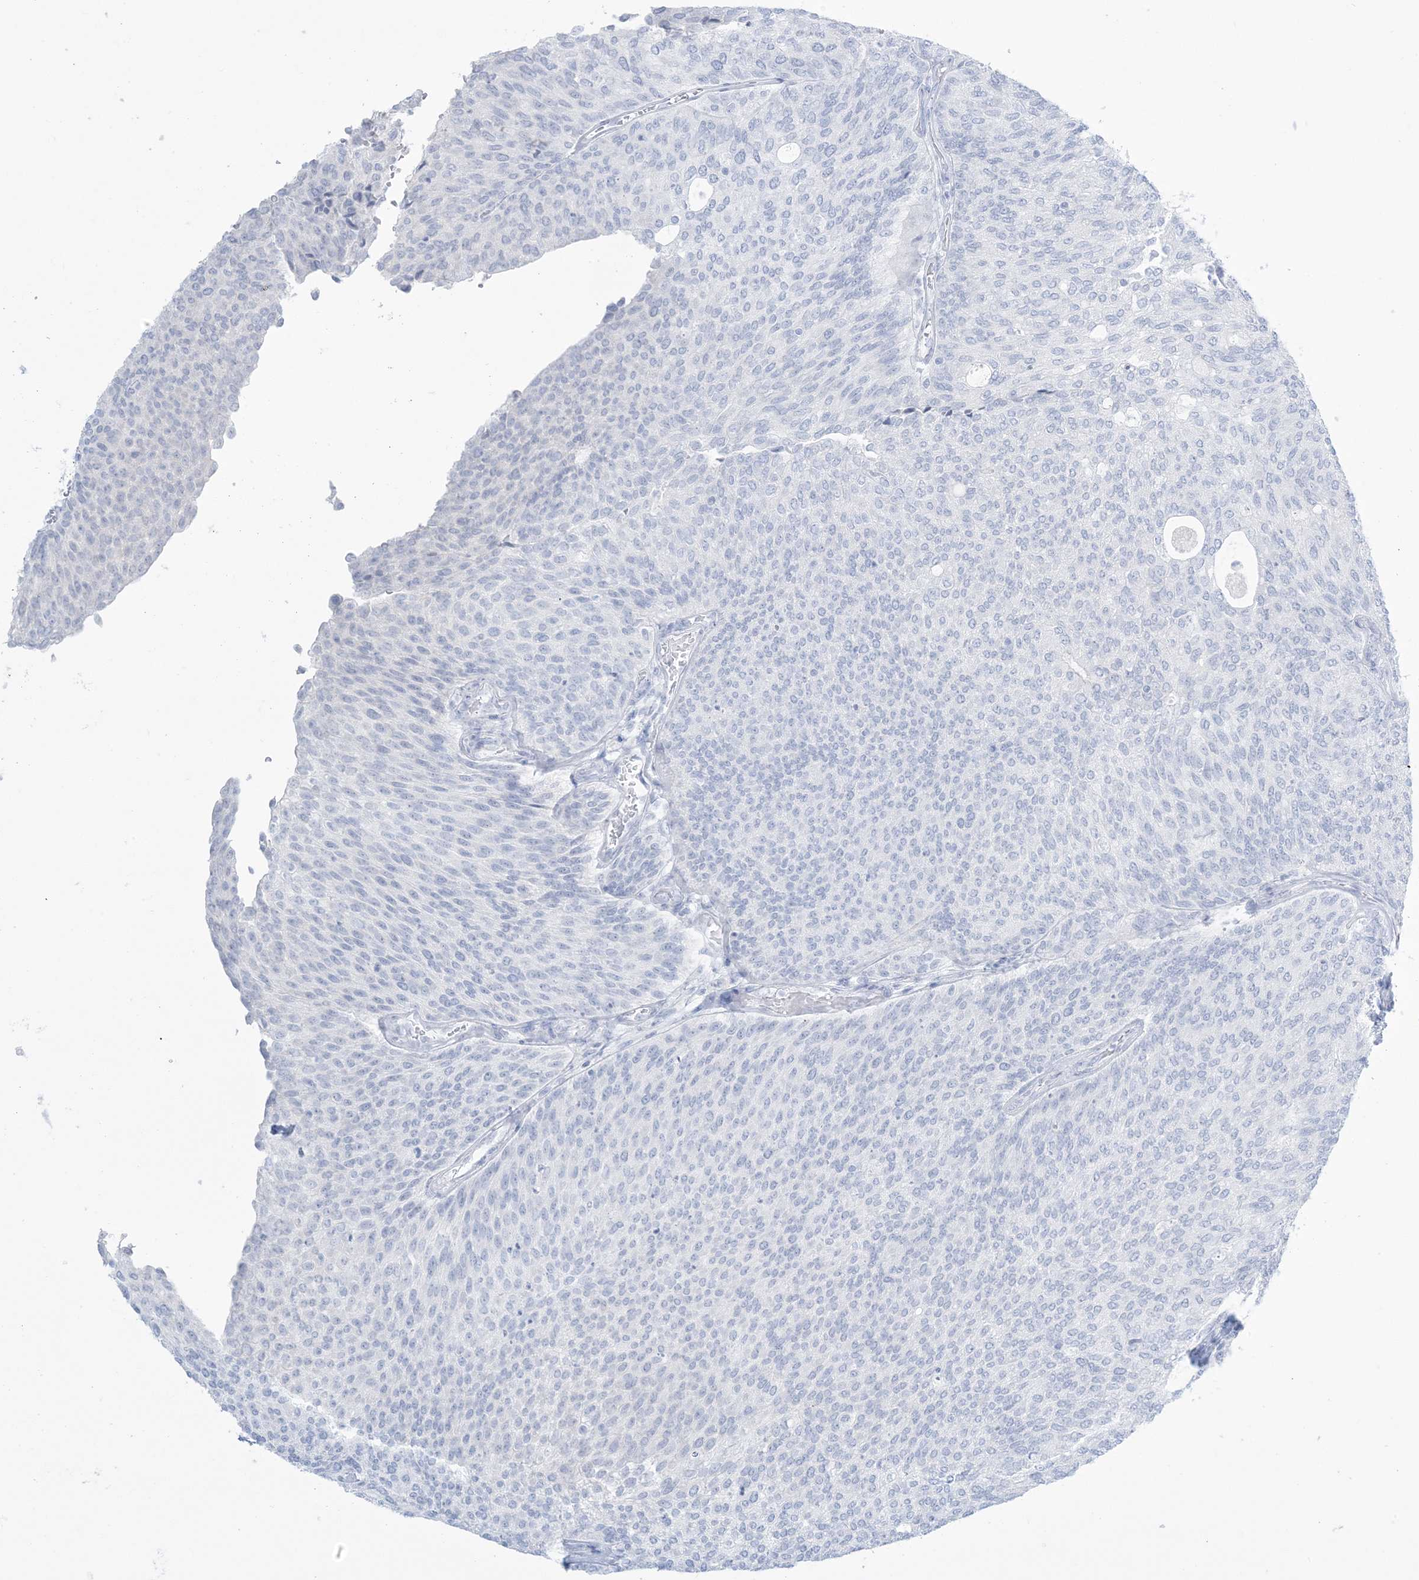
{"staining": {"intensity": "negative", "quantity": "none", "location": "none"}, "tissue": "urothelial cancer", "cell_type": "Tumor cells", "image_type": "cancer", "snomed": [{"axis": "morphology", "description": "Urothelial carcinoma, Low grade"}, {"axis": "topography", "description": "Urinary bladder"}], "caption": "Tumor cells are negative for brown protein staining in urothelial cancer.", "gene": "AGXT", "patient": {"sex": "female", "age": 79}}